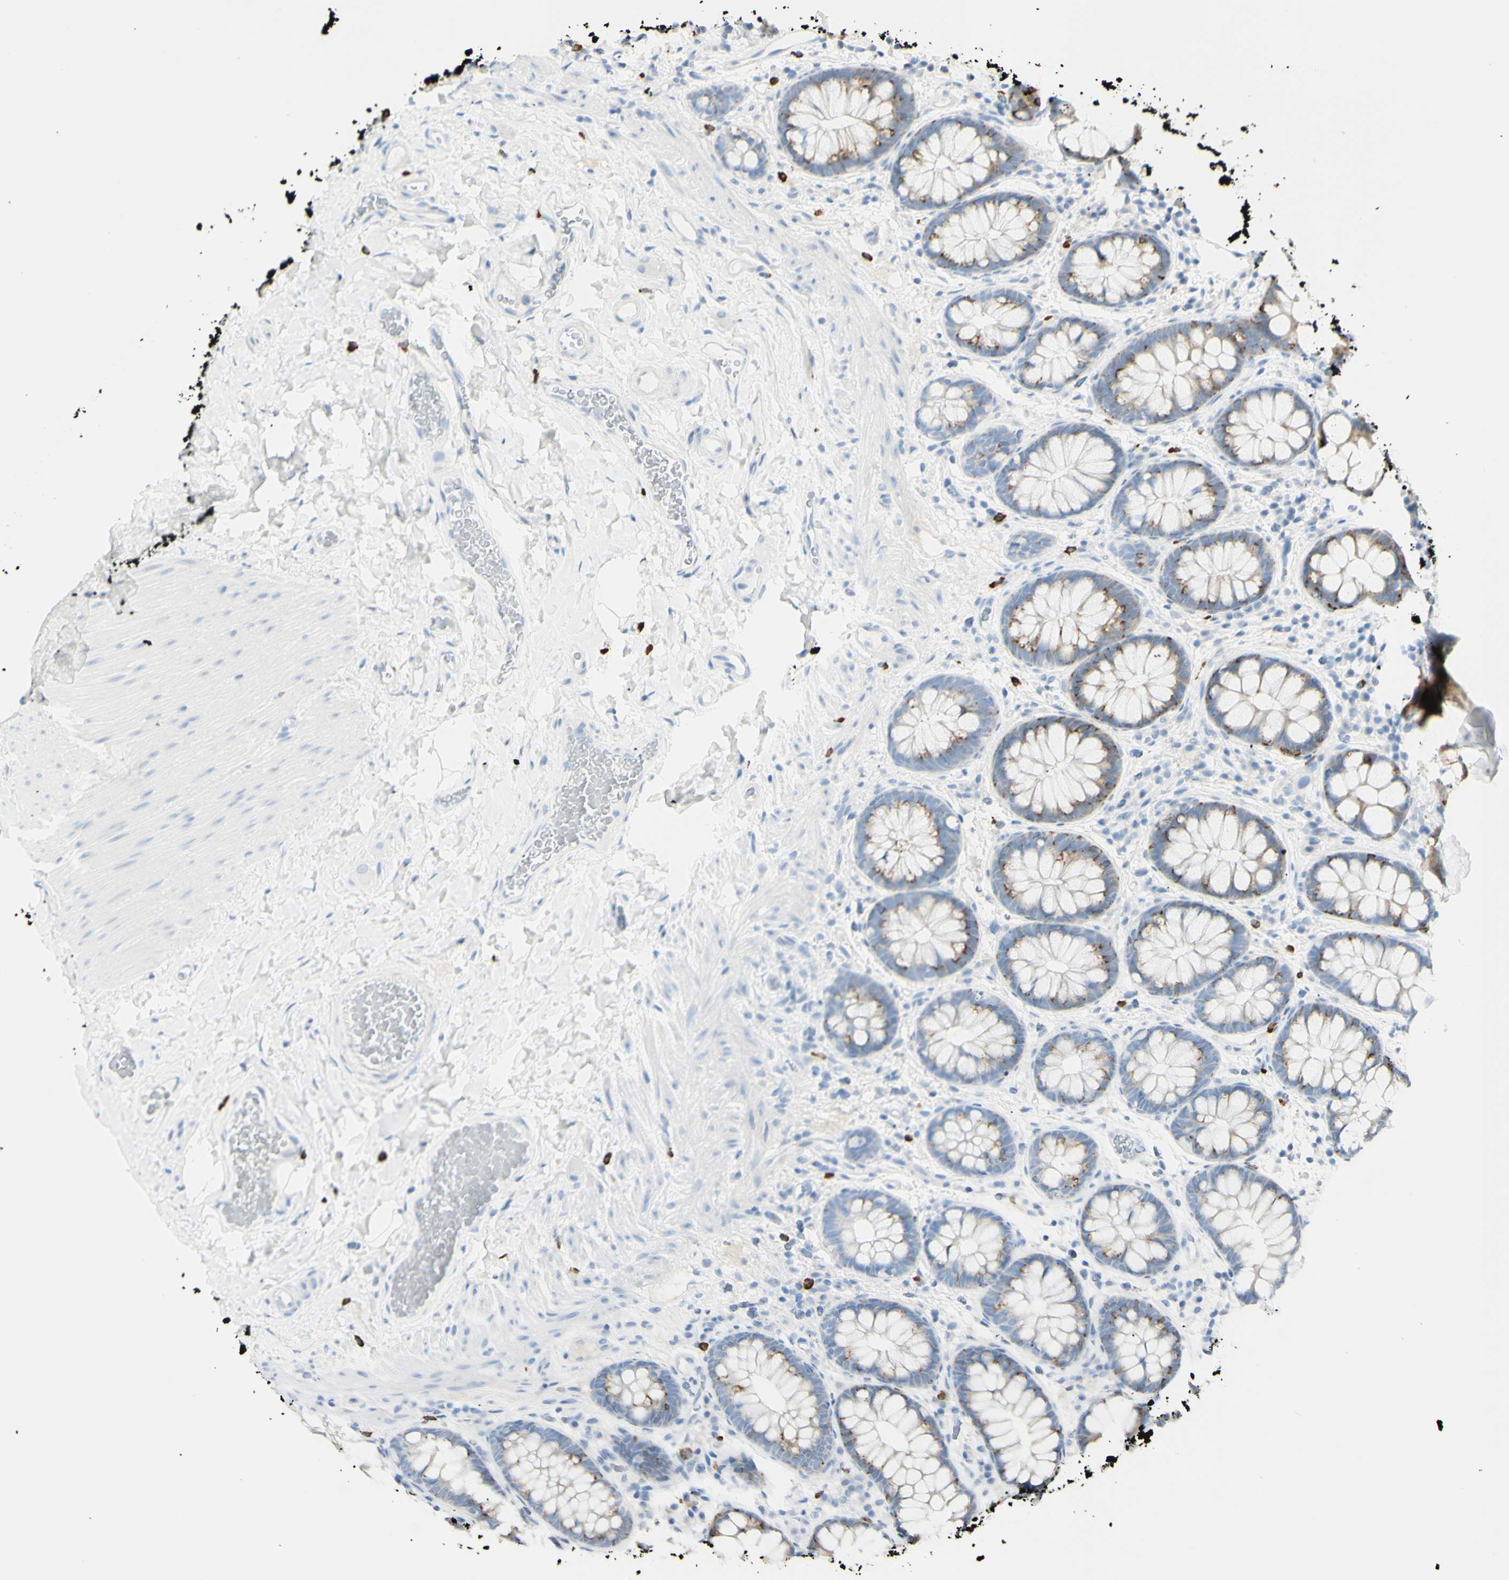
{"staining": {"intensity": "negative", "quantity": "none", "location": "none"}, "tissue": "colon", "cell_type": "Endothelial cells", "image_type": "normal", "snomed": [{"axis": "morphology", "description": "Normal tissue, NOS"}, {"axis": "topography", "description": "Colon"}], "caption": "Protein analysis of unremarkable colon exhibits no significant expression in endothelial cells. Nuclei are stained in blue.", "gene": "LETM1", "patient": {"sex": "female", "age": 80}}